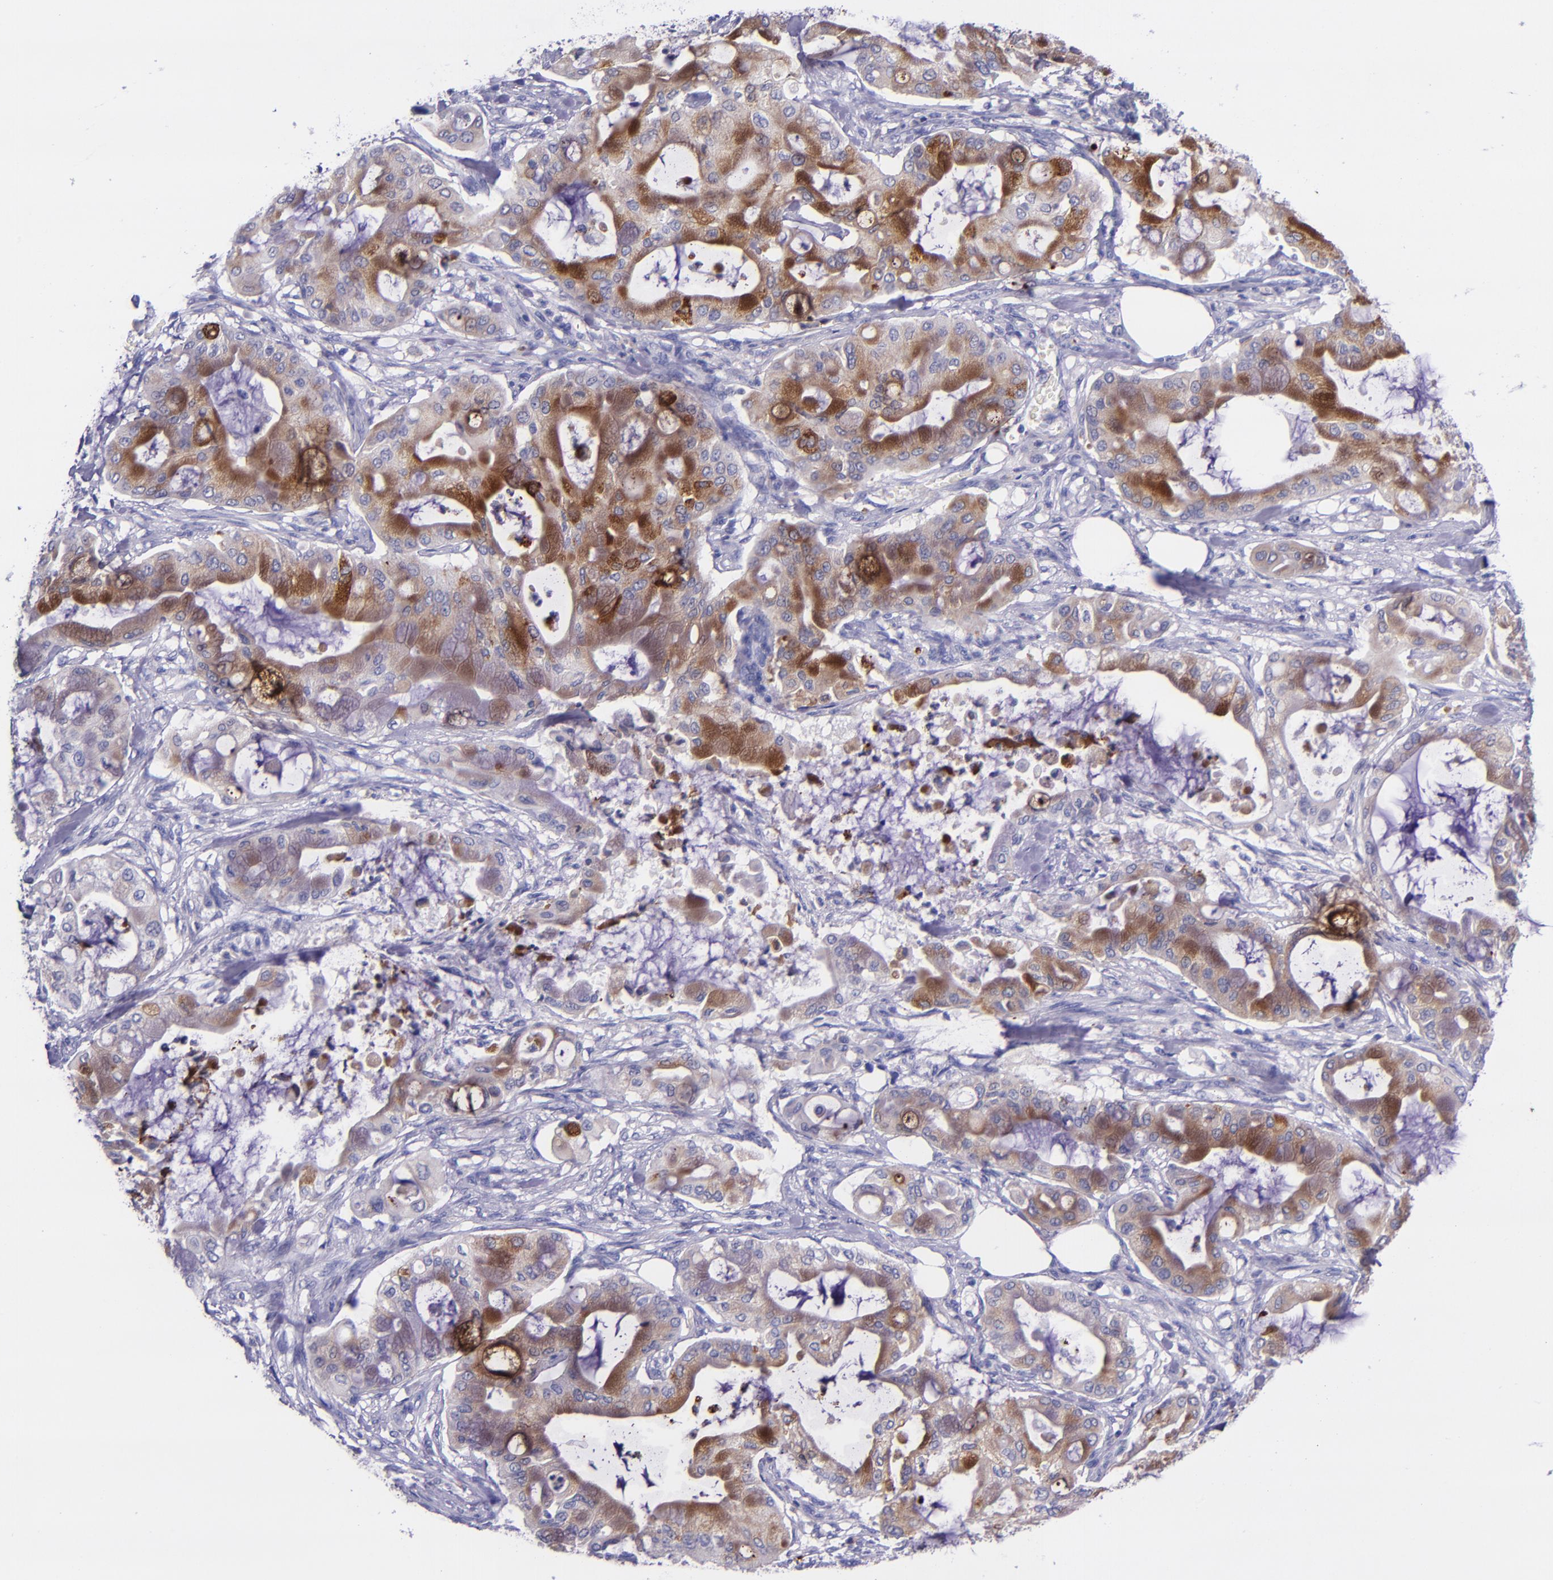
{"staining": {"intensity": "moderate", "quantity": "25%-75%", "location": "cytoplasmic/membranous"}, "tissue": "pancreatic cancer", "cell_type": "Tumor cells", "image_type": "cancer", "snomed": [{"axis": "morphology", "description": "Adenocarcinoma, NOS"}, {"axis": "morphology", "description": "Adenocarcinoma, metastatic, NOS"}, {"axis": "topography", "description": "Lymph node"}, {"axis": "topography", "description": "Pancreas"}, {"axis": "topography", "description": "Duodenum"}], "caption": "DAB (3,3'-diaminobenzidine) immunohistochemical staining of pancreatic metastatic adenocarcinoma exhibits moderate cytoplasmic/membranous protein staining in approximately 25%-75% of tumor cells.", "gene": "SLPI", "patient": {"sex": "female", "age": 64}}